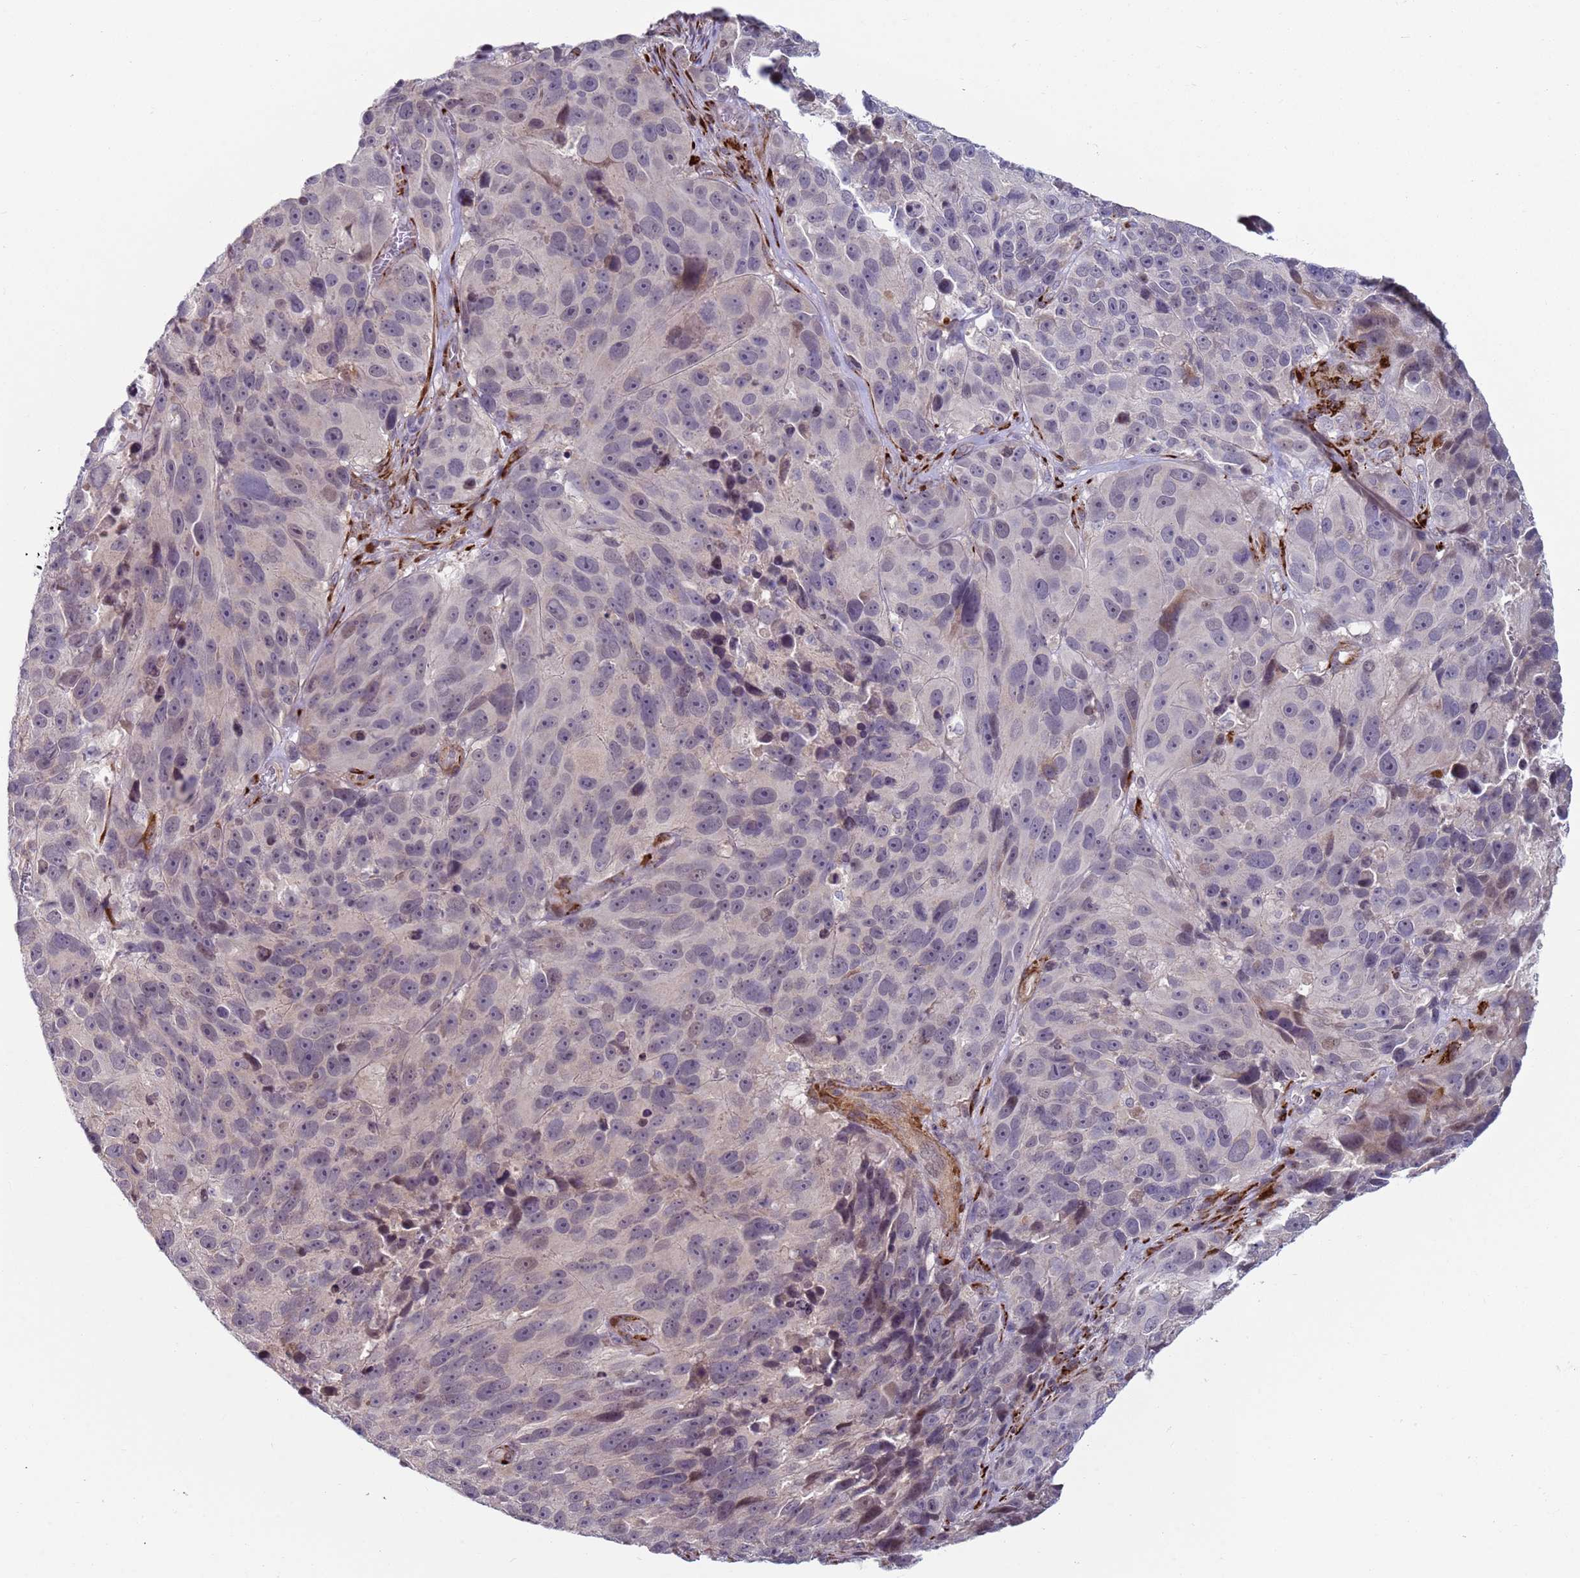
{"staining": {"intensity": "negative", "quantity": "none", "location": "none"}, "tissue": "melanoma", "cell_type": "Tumor cells", "image_type": "cancer", "snomed": [{"axis": "morphology", "description": "Malignant melanoma, NOS"}, {"axis": "topography", "description": "Skin"}], "caption": "This is an IHC image of melanoma. There is no expression in tumor cells.", "gene": "SNAPC4", "patient": {"sex": "male", "age": 84}}